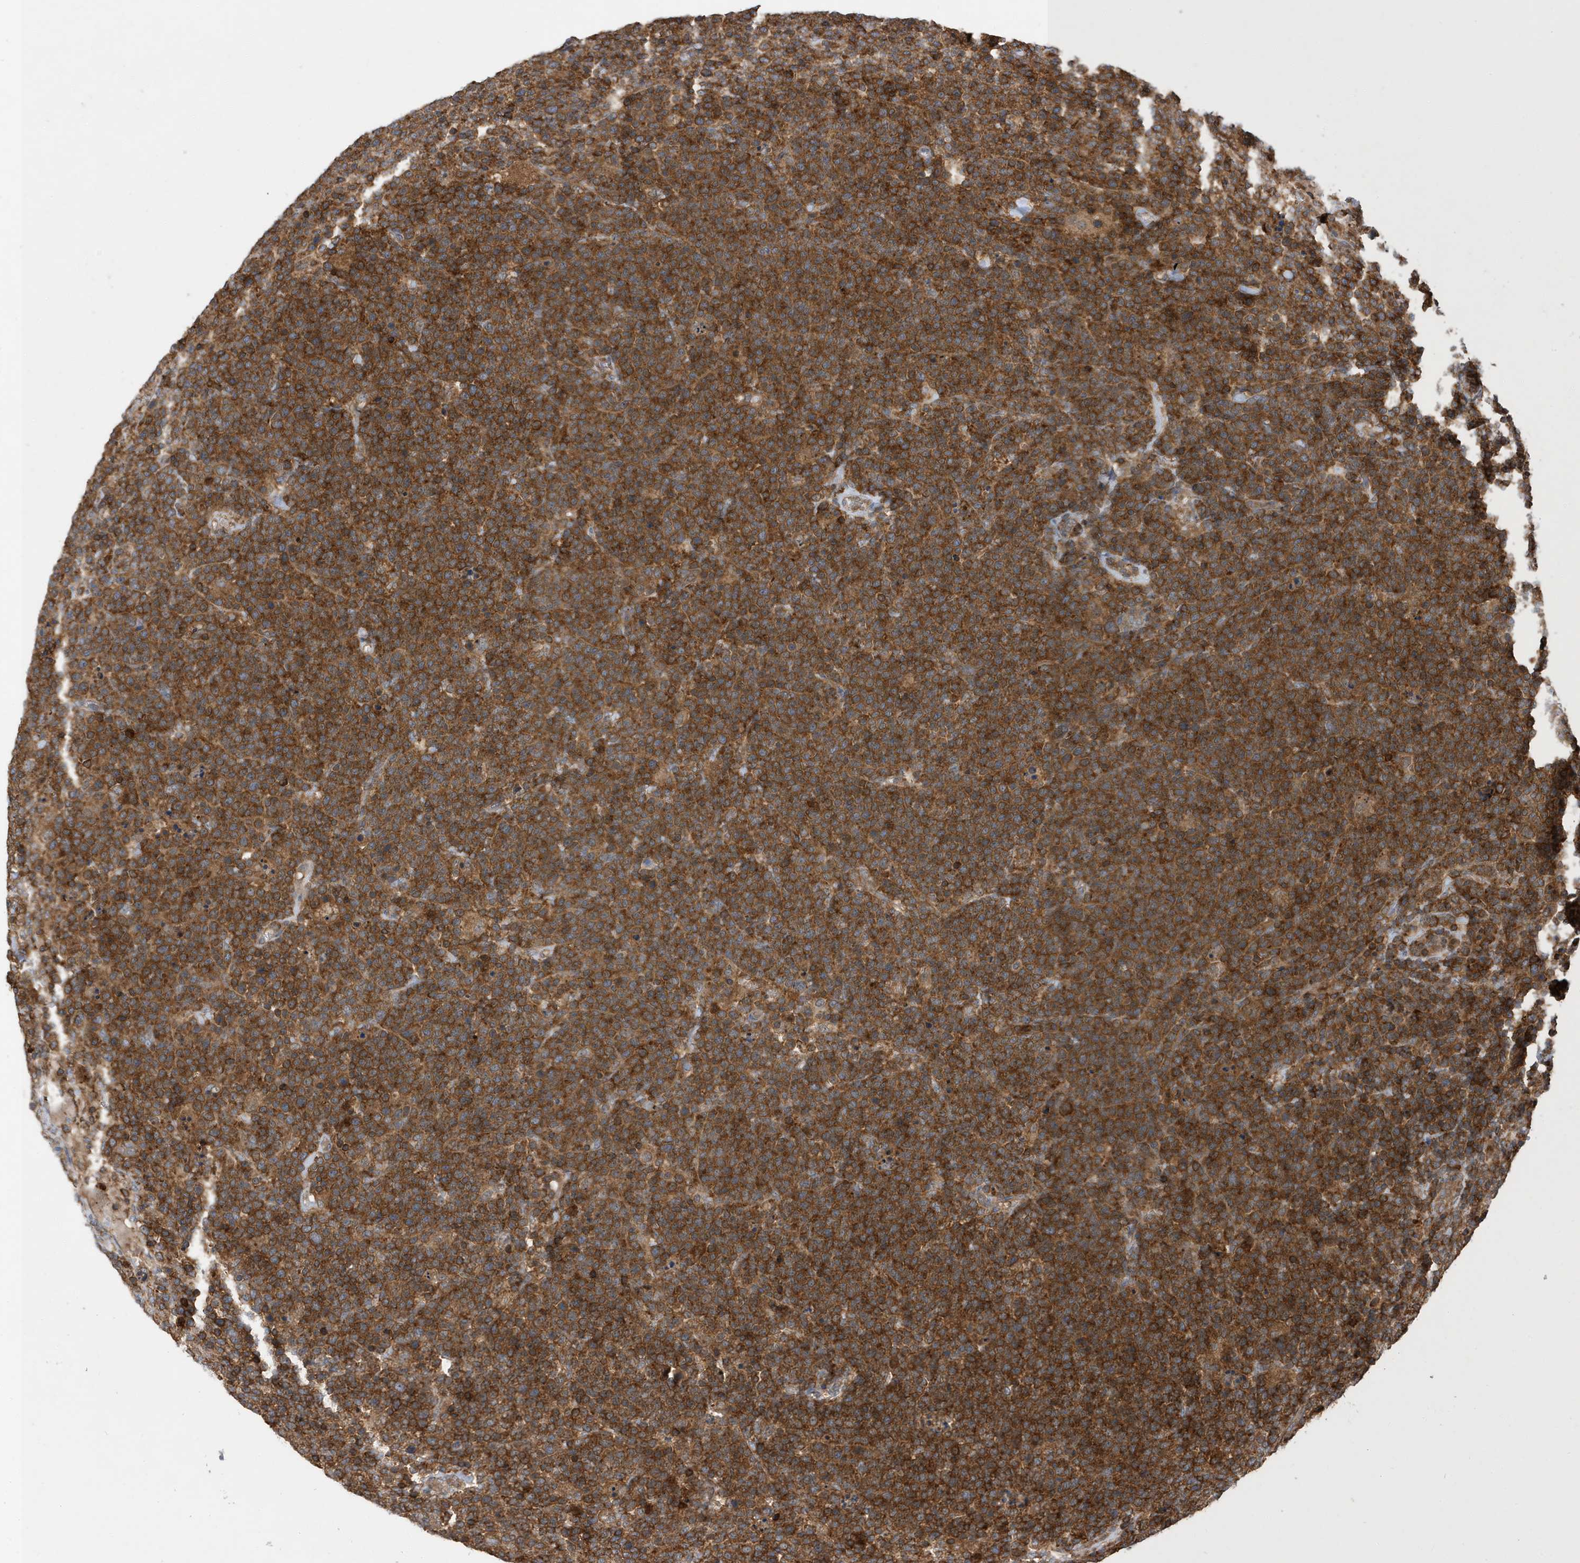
{"staining": {"intensity": "strong", "quantity": ">75%", "location": "cytoplasmic/membranous"}, "tissue": "lymphoma", "cell_type": "Tumor cells", "image_type": "cancer", "snomed": [{"axis": "morphology", "description": "Malignant lymphoma, non-Hodgkin's type, High grade"}, {"axis": "topography", "description": "Lymph node"}], "caption": "Lymphoma tissue displays strong cytoplasmic/membranous expression in about >75% of tumor cells", "gene": "LAPTM4A", "patient": {"sex": "male", "age": 61}}